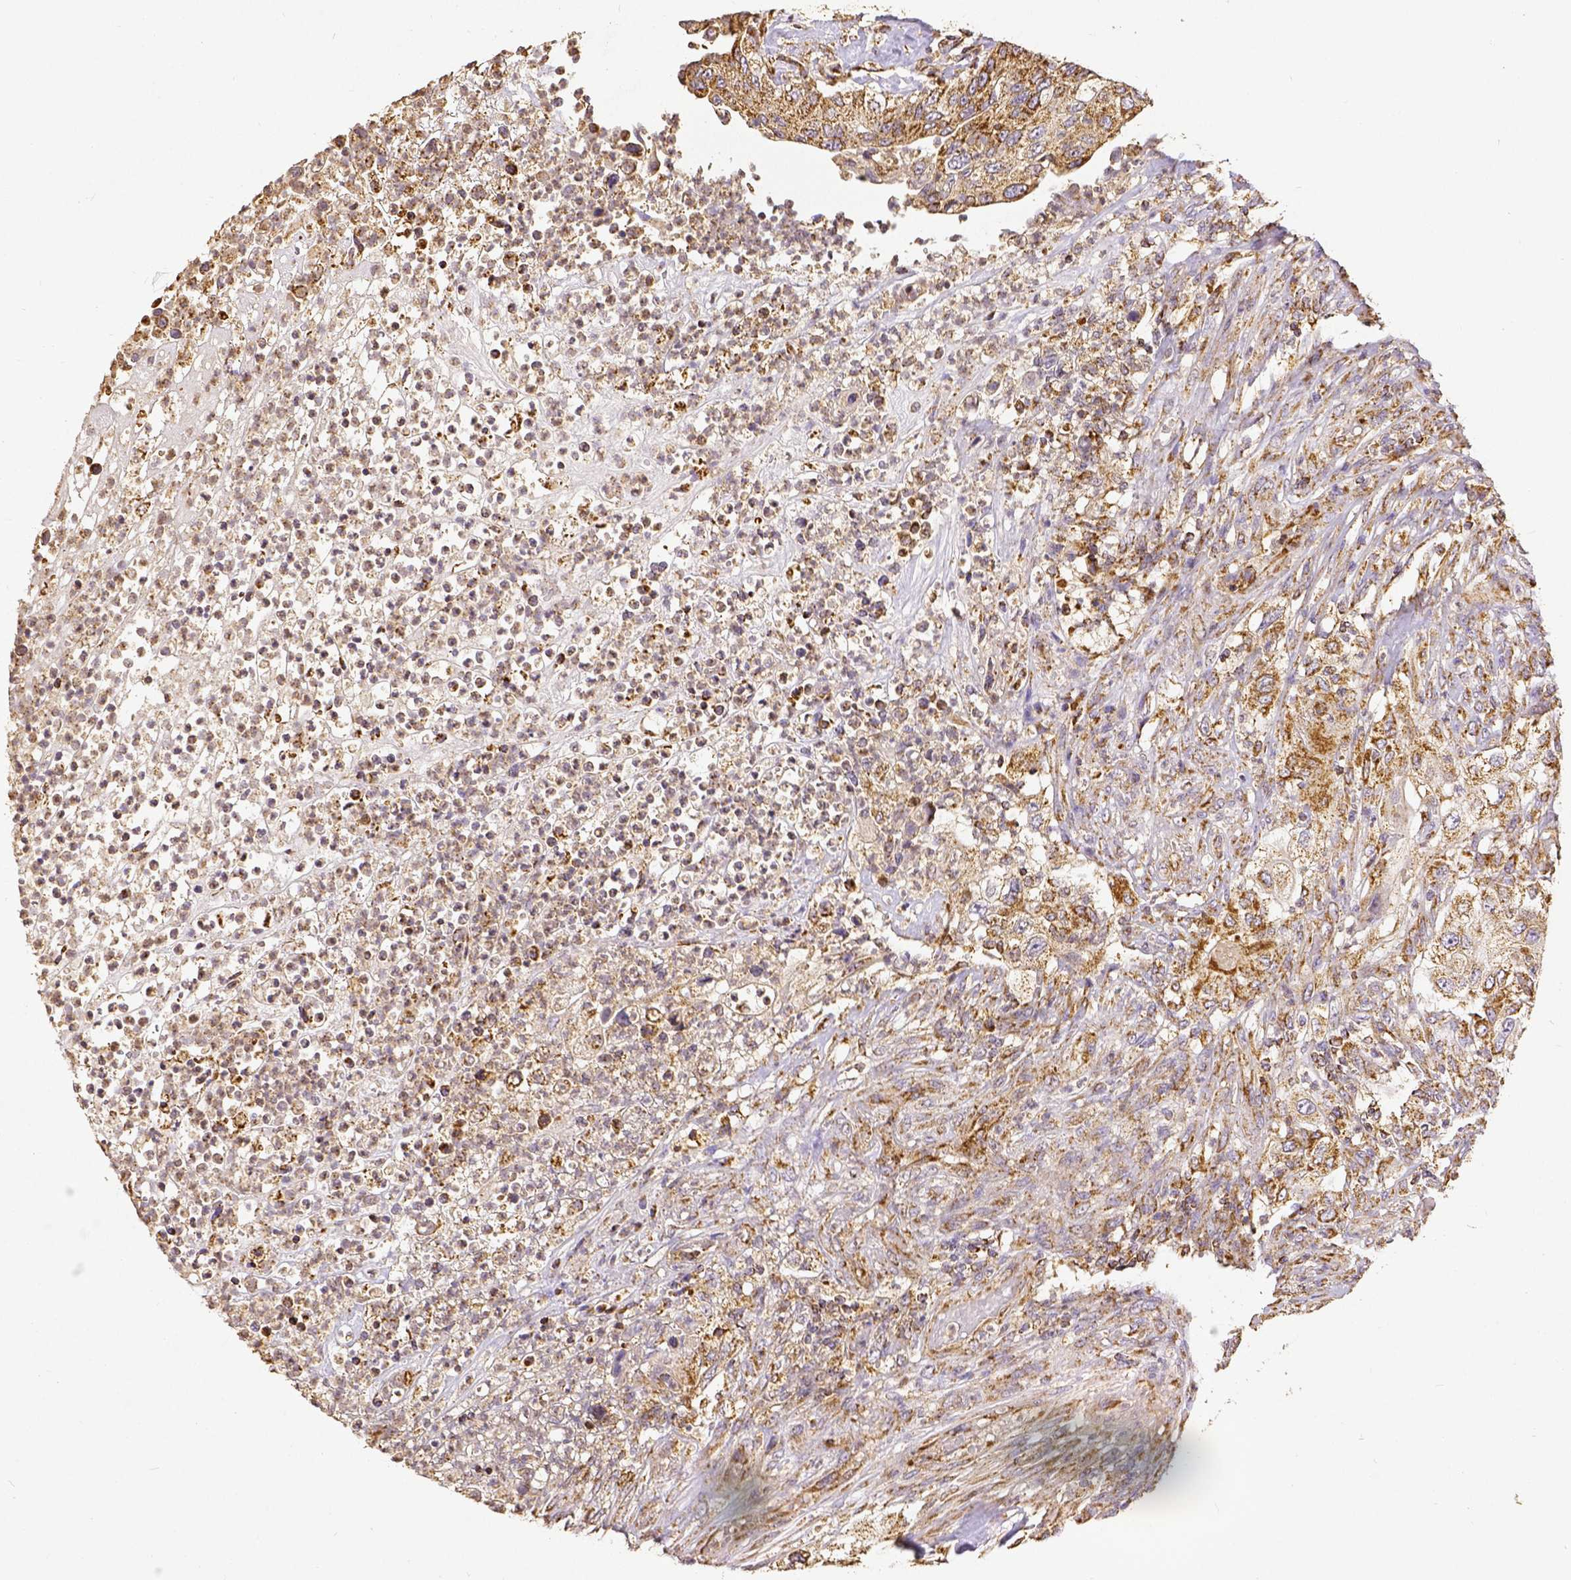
{"staining": {"intensity": "moderate", "quantity": ">75%", "location": "cytoplasmic/membranous"}, "tissue": "urothelial cancer", "cell_type": "Tumor cells", "image_type": "cancer", "snomed": [{"axis": "morphology", "description": "Urothelial carcinoma, High grade"}, {"axis": "topography", "description": "Urinary bladder"}], "caption": "Urothelial cancer stained with a protein marker exhibits moderate staining in tumor cells.", "gene": "SDHB", "patient": {"sex": "female", "age": 60}}